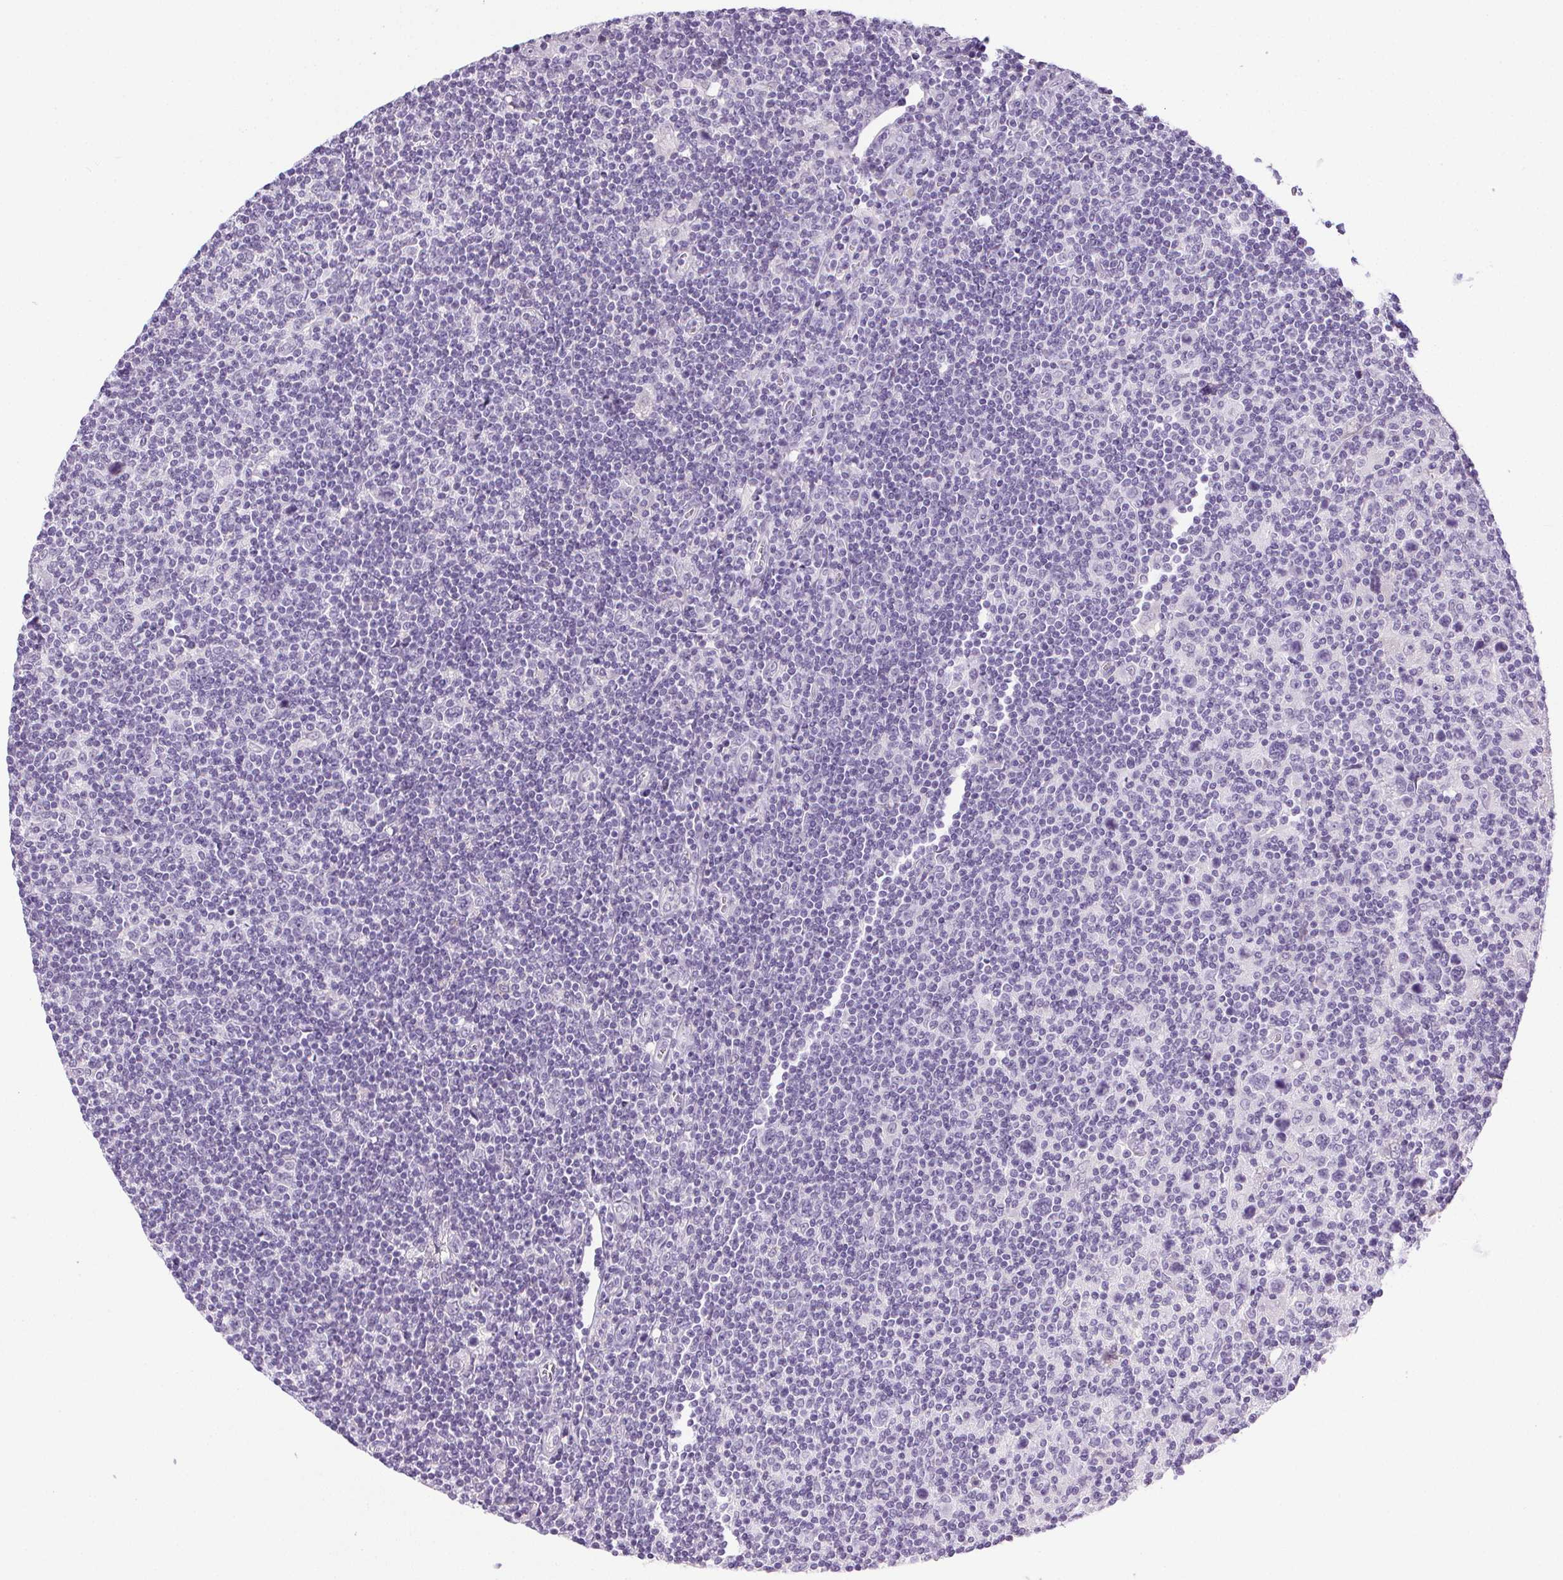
{"staining": {"intensity": "negative", "quantity": "none", "location": "none"}, "tissue": "lymphoma", "cell_type": "Tumor cells", "image_type": "cancer", "snomed": [{"axis": "morphology", "description": "Hodgkin's disease, NOS"}, {"axis": "topography", "description": "Lymph node"}], "caption": "Hodgkin's disease was stained to show a protein in brown. There is no significant positivity in tumor cells.", "gene": "PRL", "patient": {"sex": "male", "age": 40}}